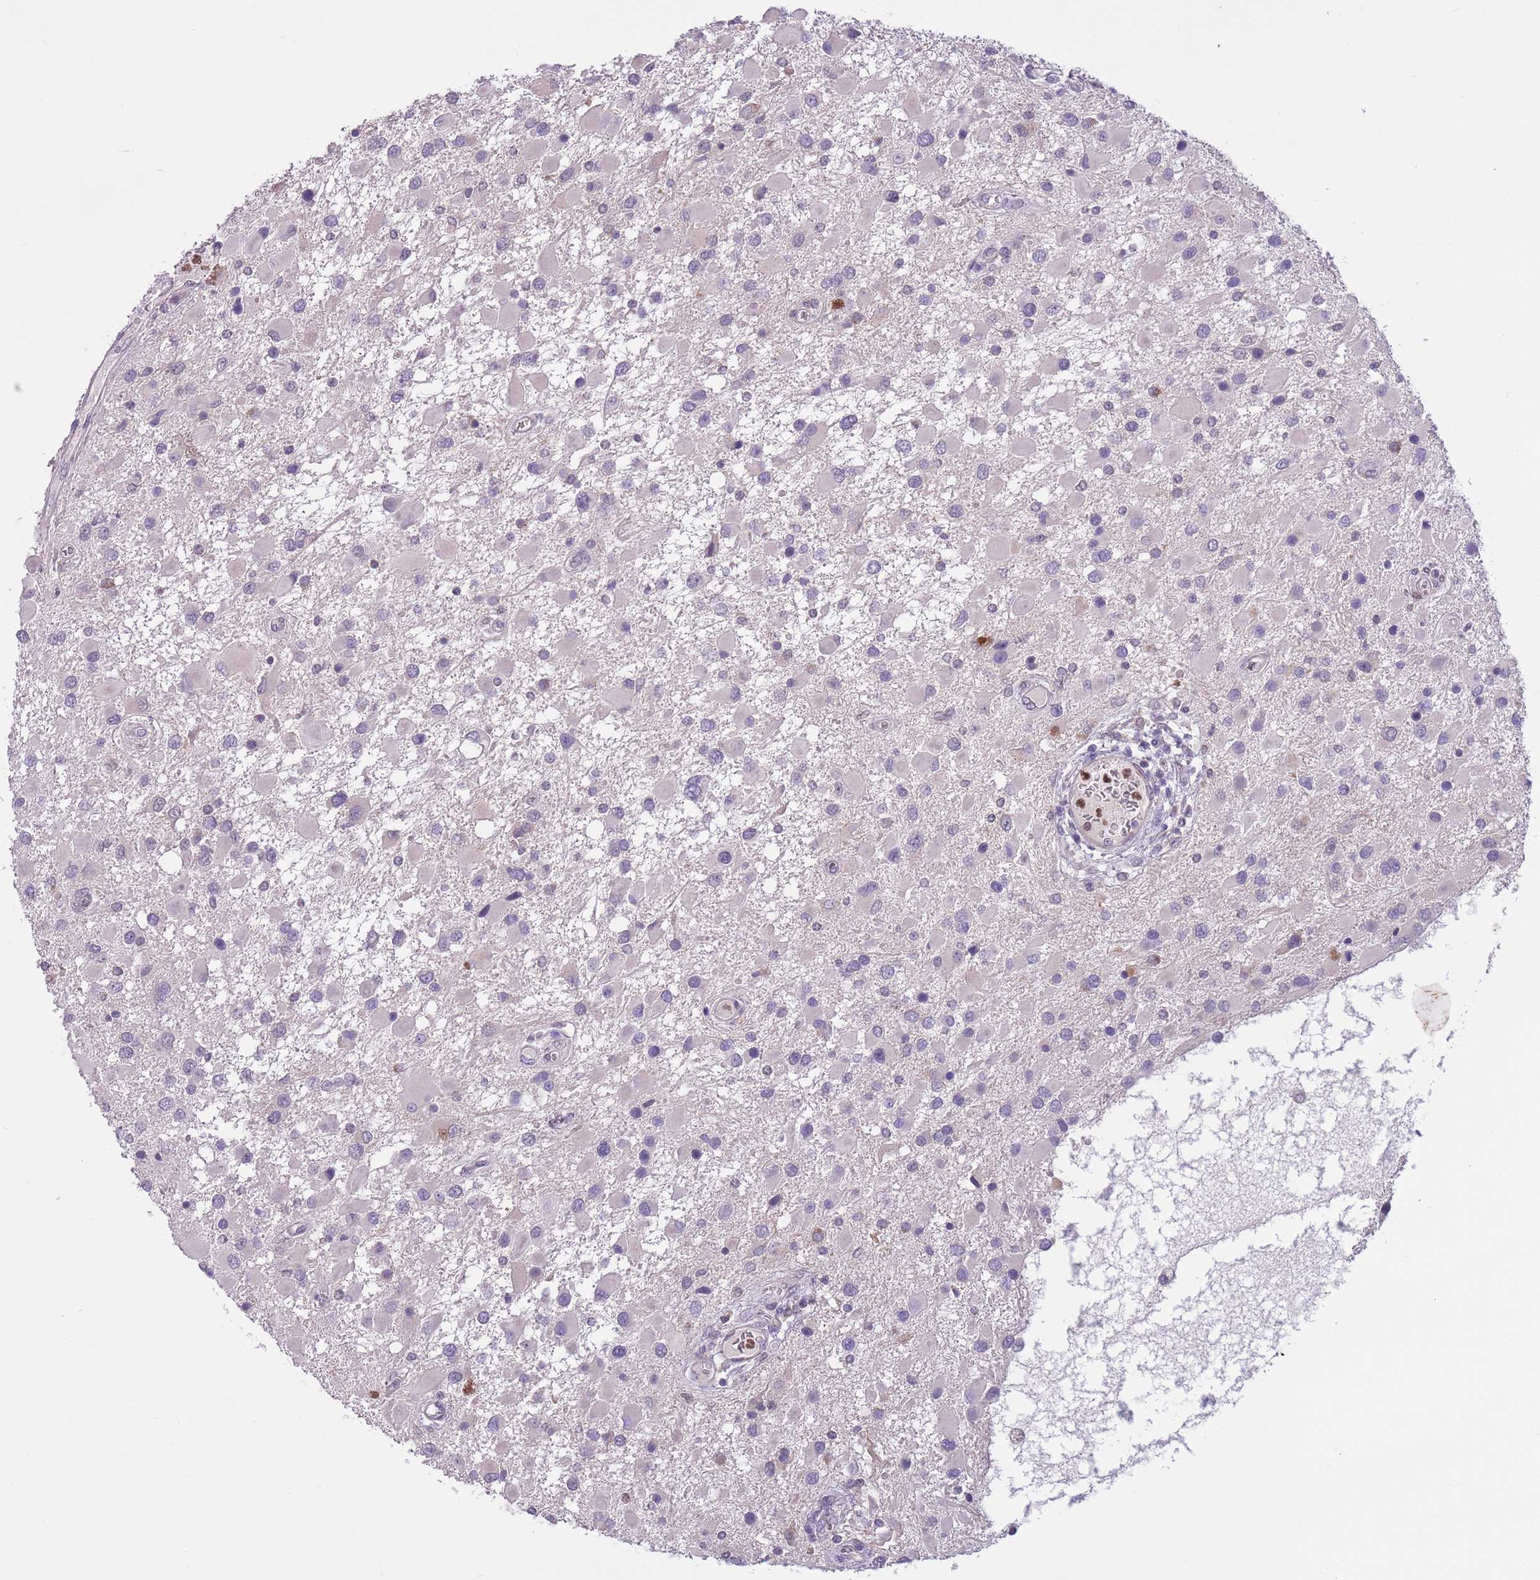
{"staining": {"intensity": "negative", "quantity": "none", "location": "none"}, "tissue": "glioma", "cell_type": "Tumor cells", "image_type": "cancer", "snomed": [{"axis": "morphology", "description": "Glioma, malignant, High grade"}, {"axis": "topography", "description": "Brain"}], "caption": "Immunohistochemical staining of glioma exhibits no significant staining in tumor cells.", "gene": "ADCY7", "patient": {"sex": "male", "age": 53}}